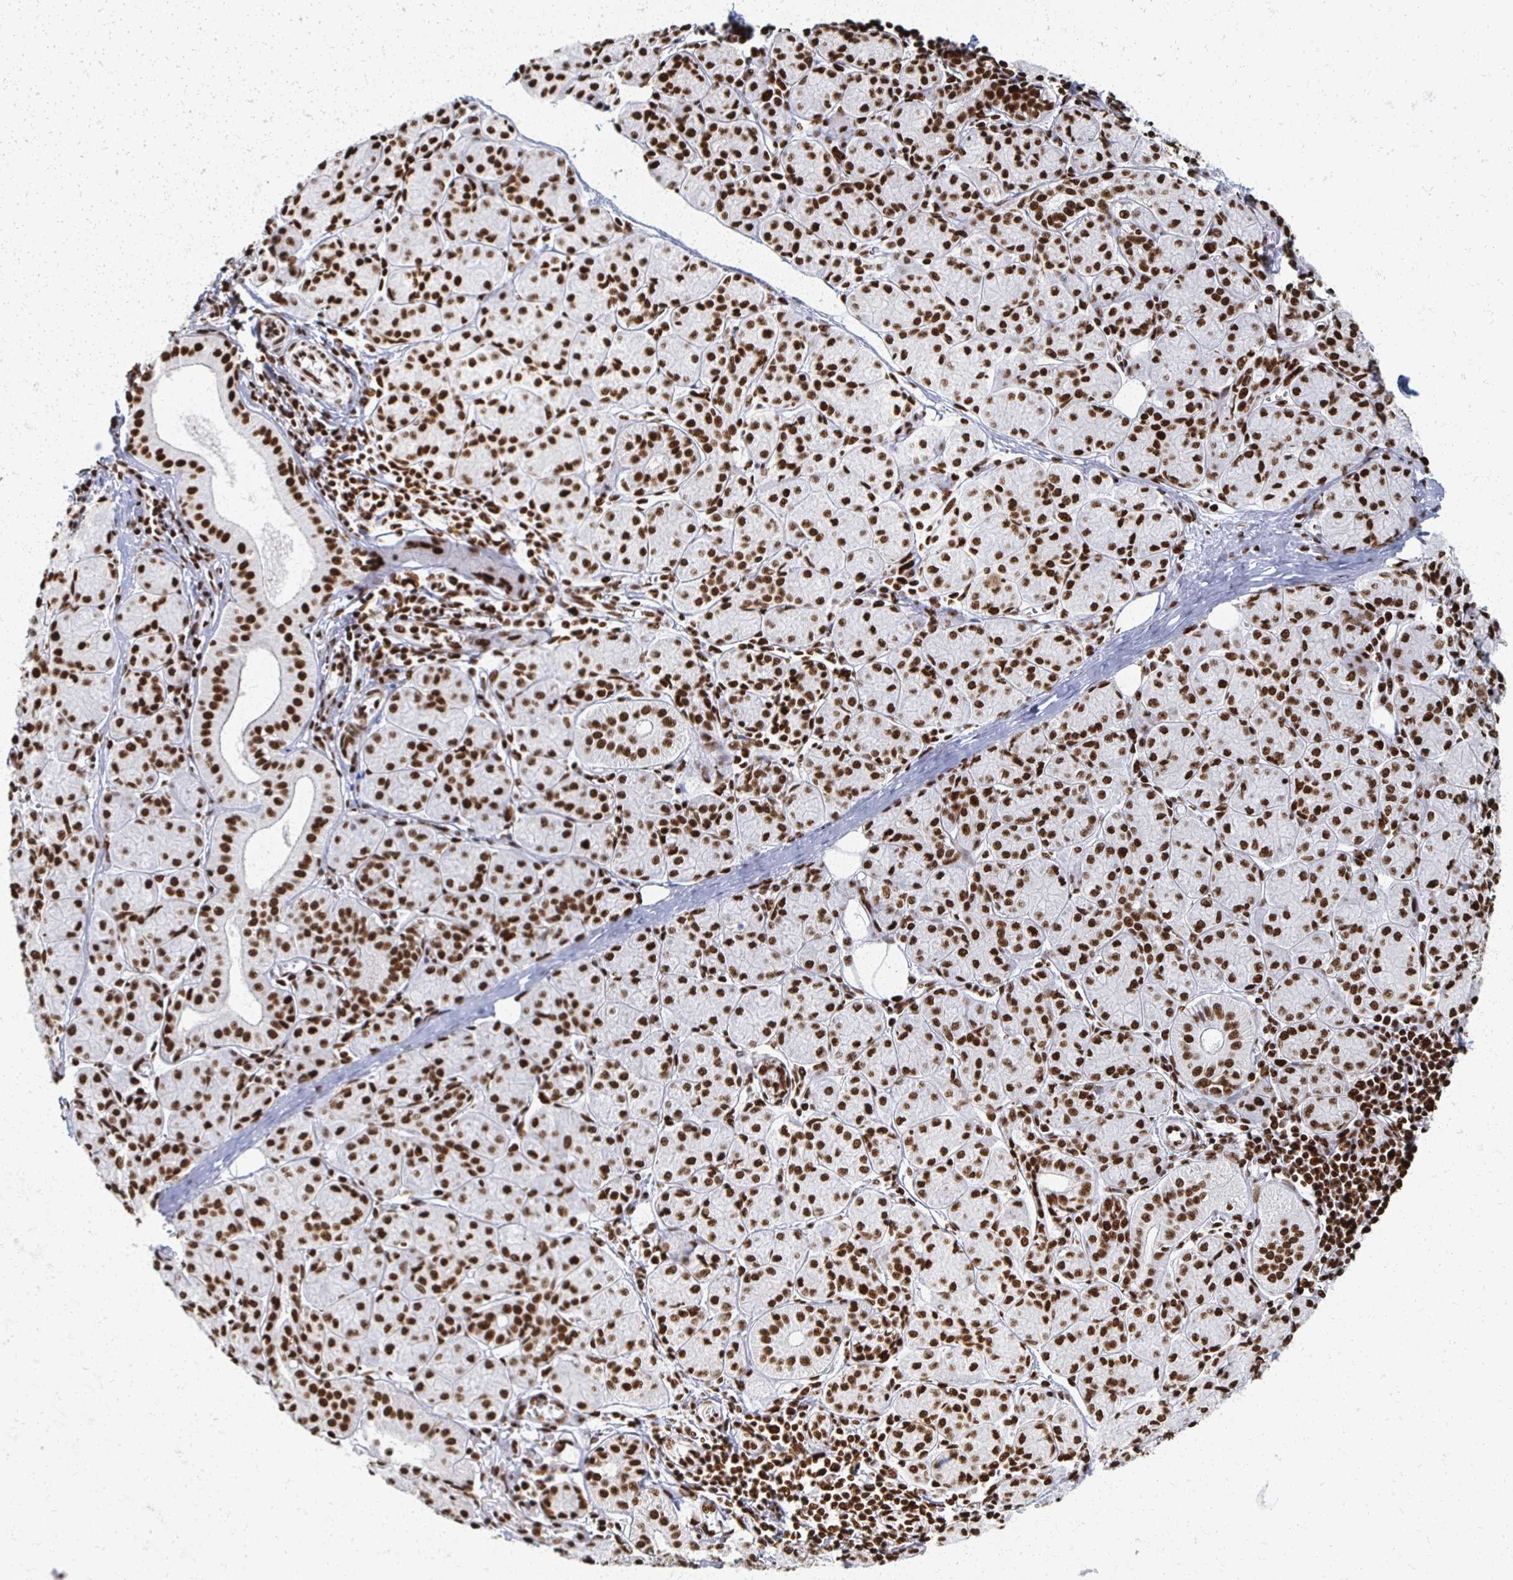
{"staining": {"intensity": "strong", "quantity": ">75%", "location": "nuclear"}, "tissue": "salivary gland", "cell_type": "Glandular cells", "image_type": "normal", "snomed": [{"axis": "morphology", "description": "Normal tissue, NOS"}, {"axis": "morphology", "description": "Inflammation, NOS"}, {"axis": "topography", "description": "Lymph node"}, {"axis": "topography", "description": "Salivary gland"}], "caption": "Brown immunohistochemical staining in normal human salivary gland demonstrates strong nuclear staining in about >75% of glandular cells.", "gene": "RBBP4", "patient": {"sex": "male", "age": 3}}